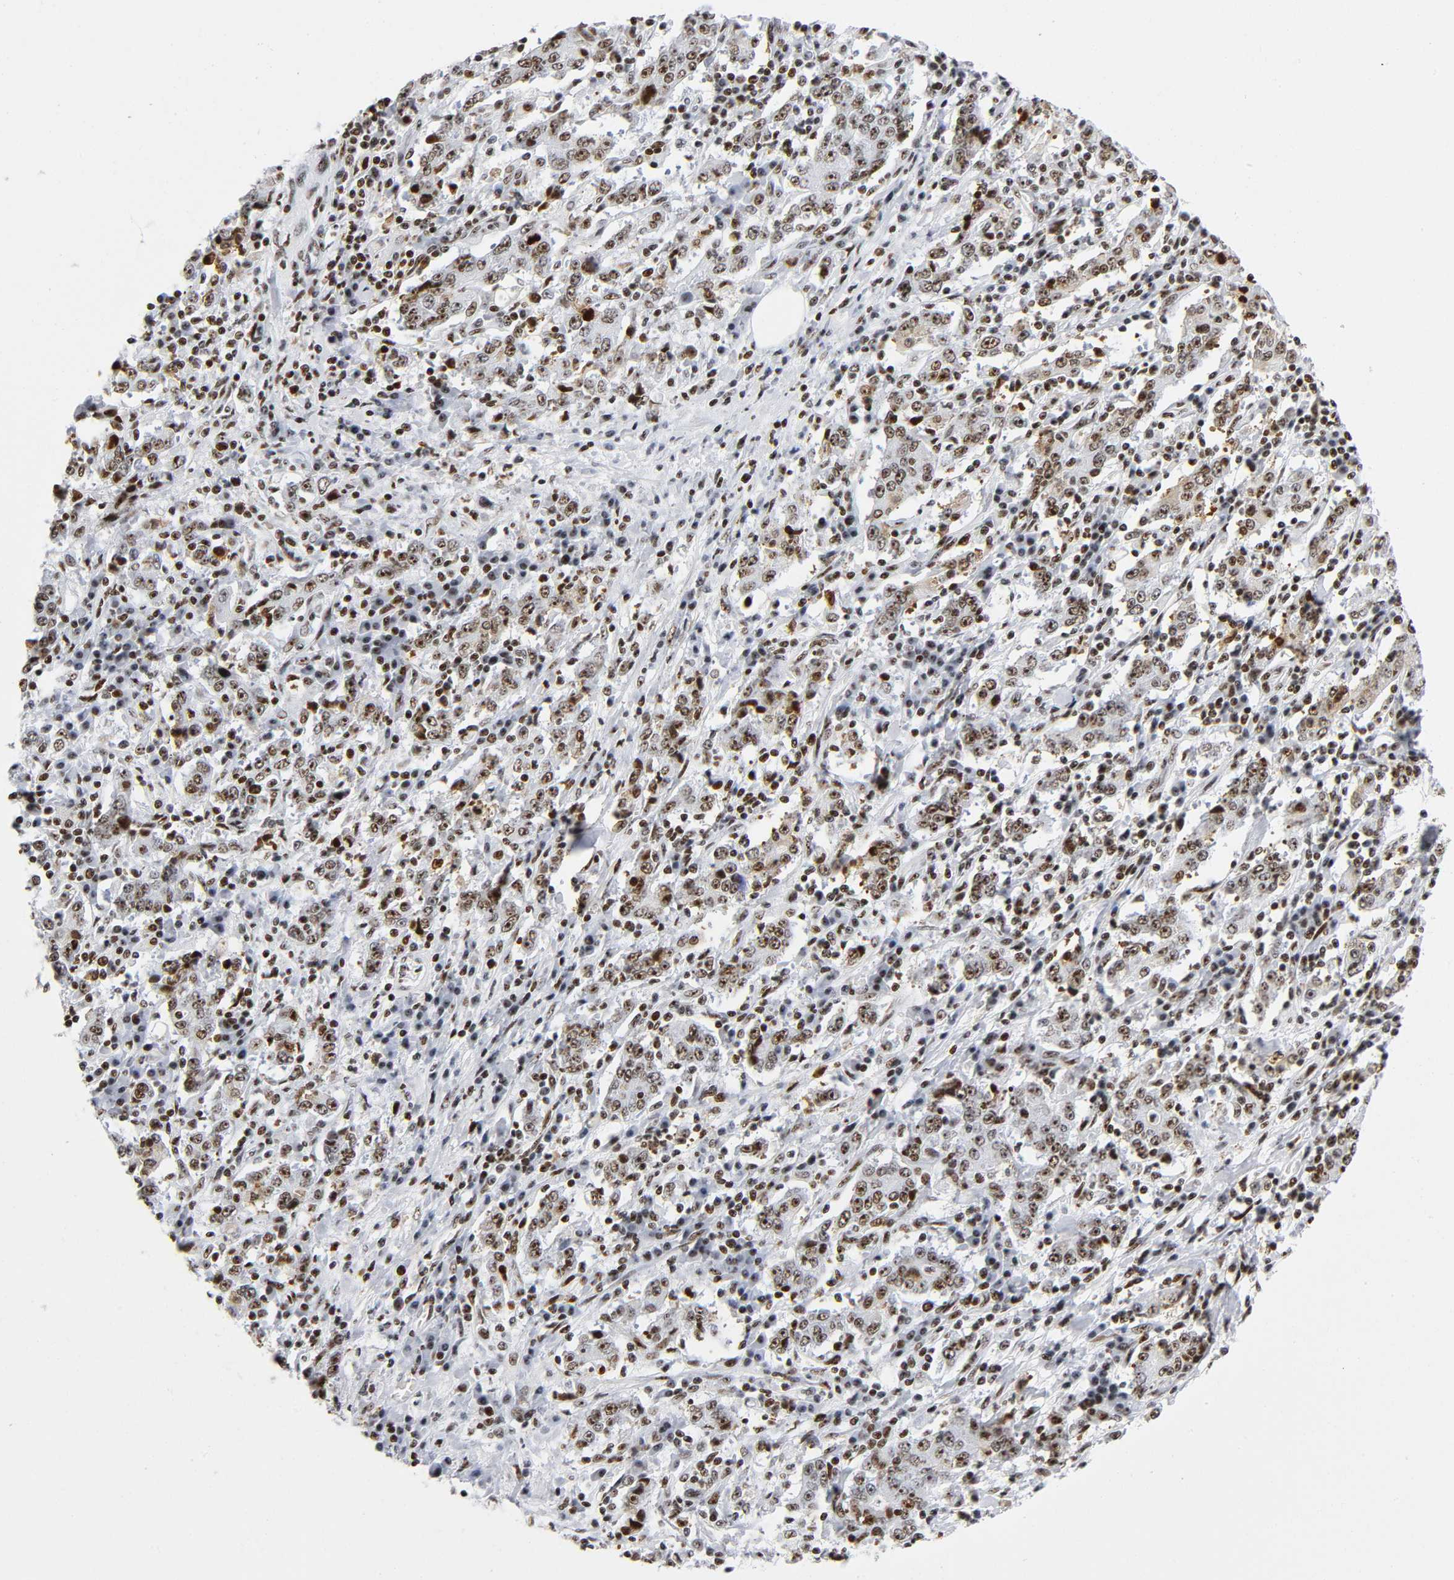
{"staining": {"intensity": "strong", "quantity": ">75%", "location": "nuclear"}, "tissue": "stomach cancer", "cell_type": "Tumor cells", "image_type": "cancer", "snomed": [{"axis": "morphology", "description": "Normal tissue, NOS"}, {"axis": "morphology", "description": "Adenocarcinoma, NOS"}, {"axis": "topography", "description": "Stomach, upper"}, {"axis": "topography", "description": "Stomach"}], "caption": "Immunohistochemical staining of human stomach cancer (adenocarcinoma) reveals high levels of strong nuclear protein expression in about >75% of tumor cells.", "gene": "UBTF", "patient": {"sex": "male", "age": 59}}